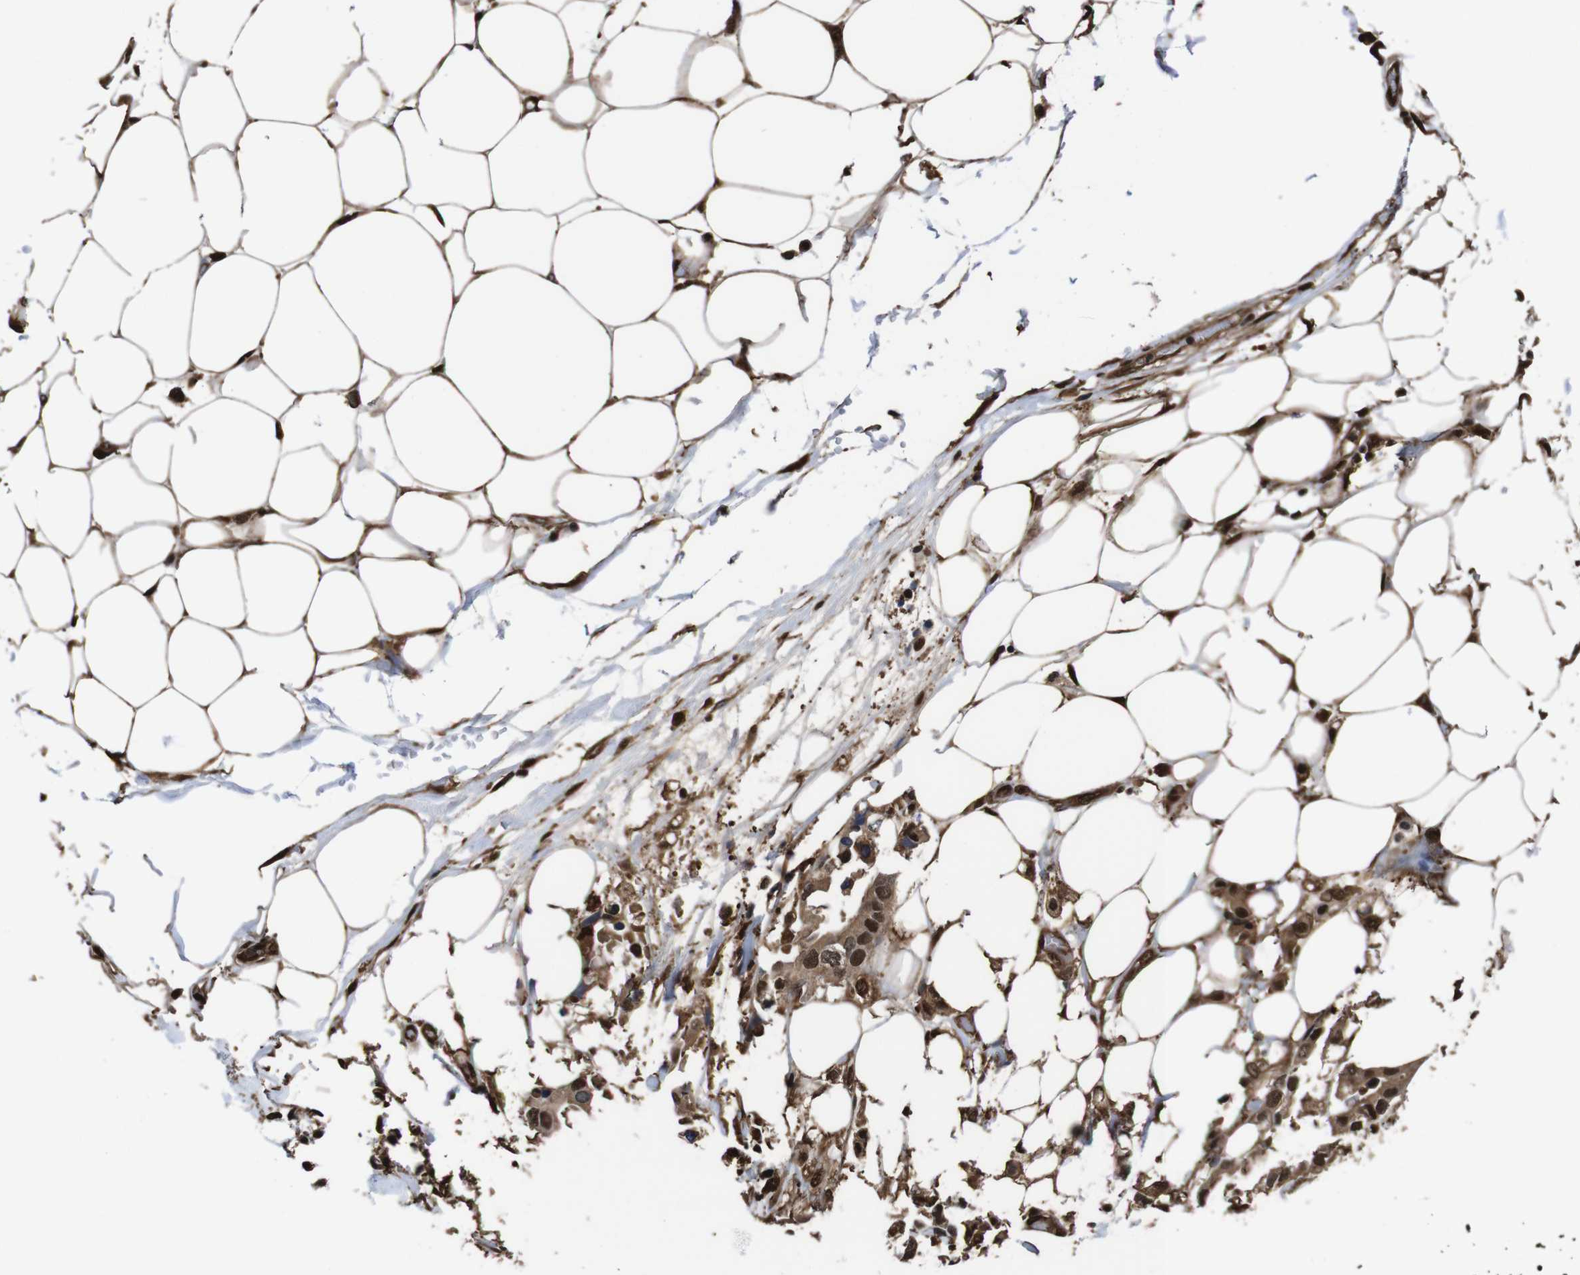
{"staining": {"intensity": "moderate", "quantity": ">75%", "location": "cytoplasmic/membranous,nuclear"}, "tissue": "breast cancer", "cell_type": "Tumor cells", "image_type": "cancer", "snomed": [{"axis": "morphology", "description": "Duct carcinoma"}, {"axis": "topography", "description": "Breast"}], "caption": "IHC image of breast cancer stained for a protein (brown), which shows medium levels of moderate cytoplasmic/membranous and nuclear staining in approximately >75% of tumor cells.", "gene": "VCP", "patient": {"sex": "female", "age": 40}}